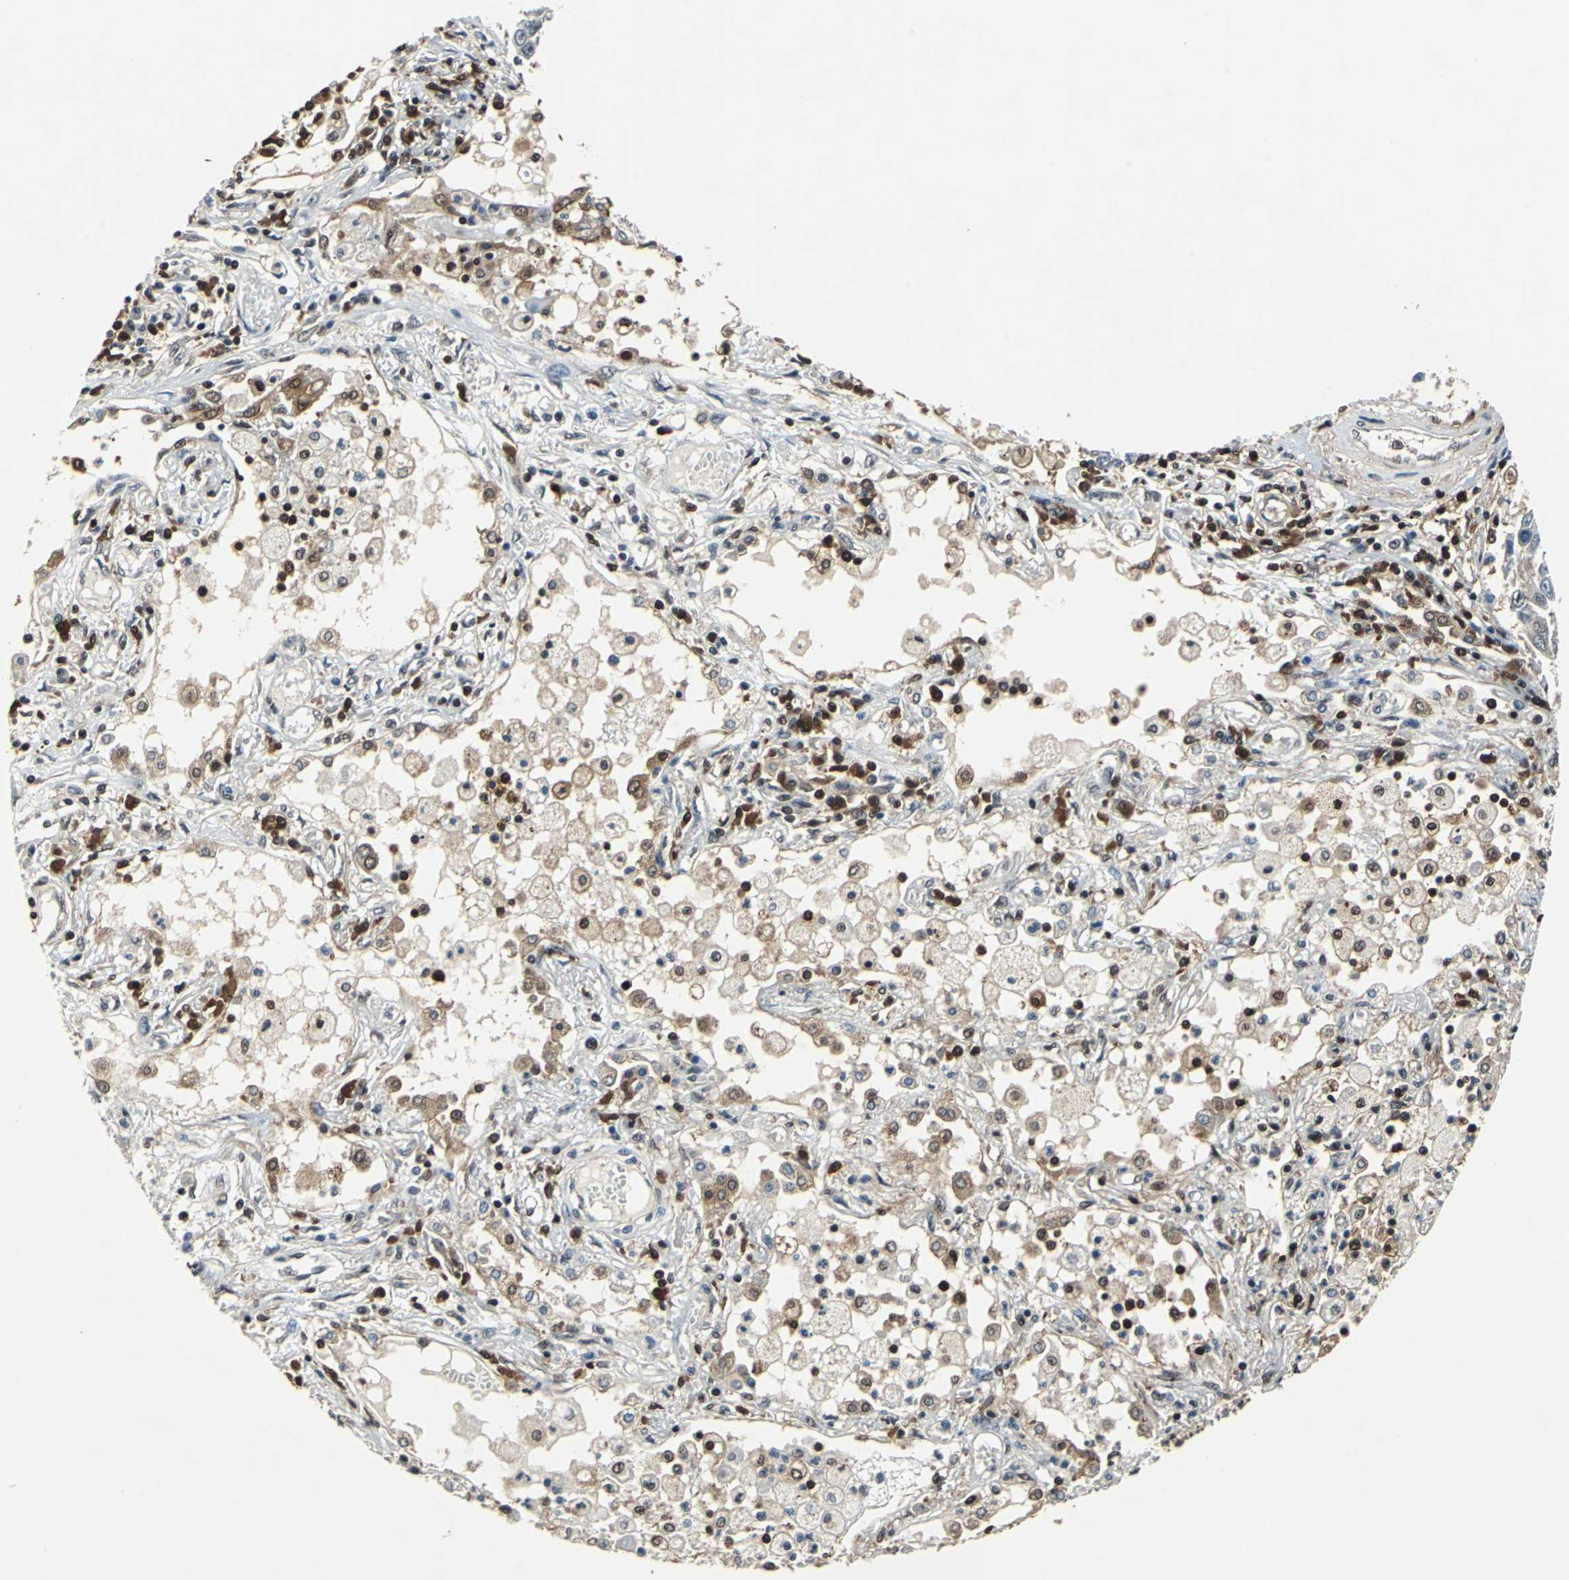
{"staining": {"intensity": "weak", "quantity": "25%-75%", "location": "cytoplasmic/membranous,nuclear"}, "tissue": "lung cancer", "cell_type": "Tumor cells", "image_type": "cancer", "snomed": [{"axis": "morphology", "description": "Squamous cell carcinoma, NOS"}, {"axis": "topography", "description": "Lung"}], "caption": "Squamous cell carcinoma (lung) stained for a protein (brown) demonstrates weak cytoplasmic/membranous and nuclear positive positivity in about 25%-75% of tumor cells.", "gene": "PSME1", "patient": {"sex": "male", "age": 71}}